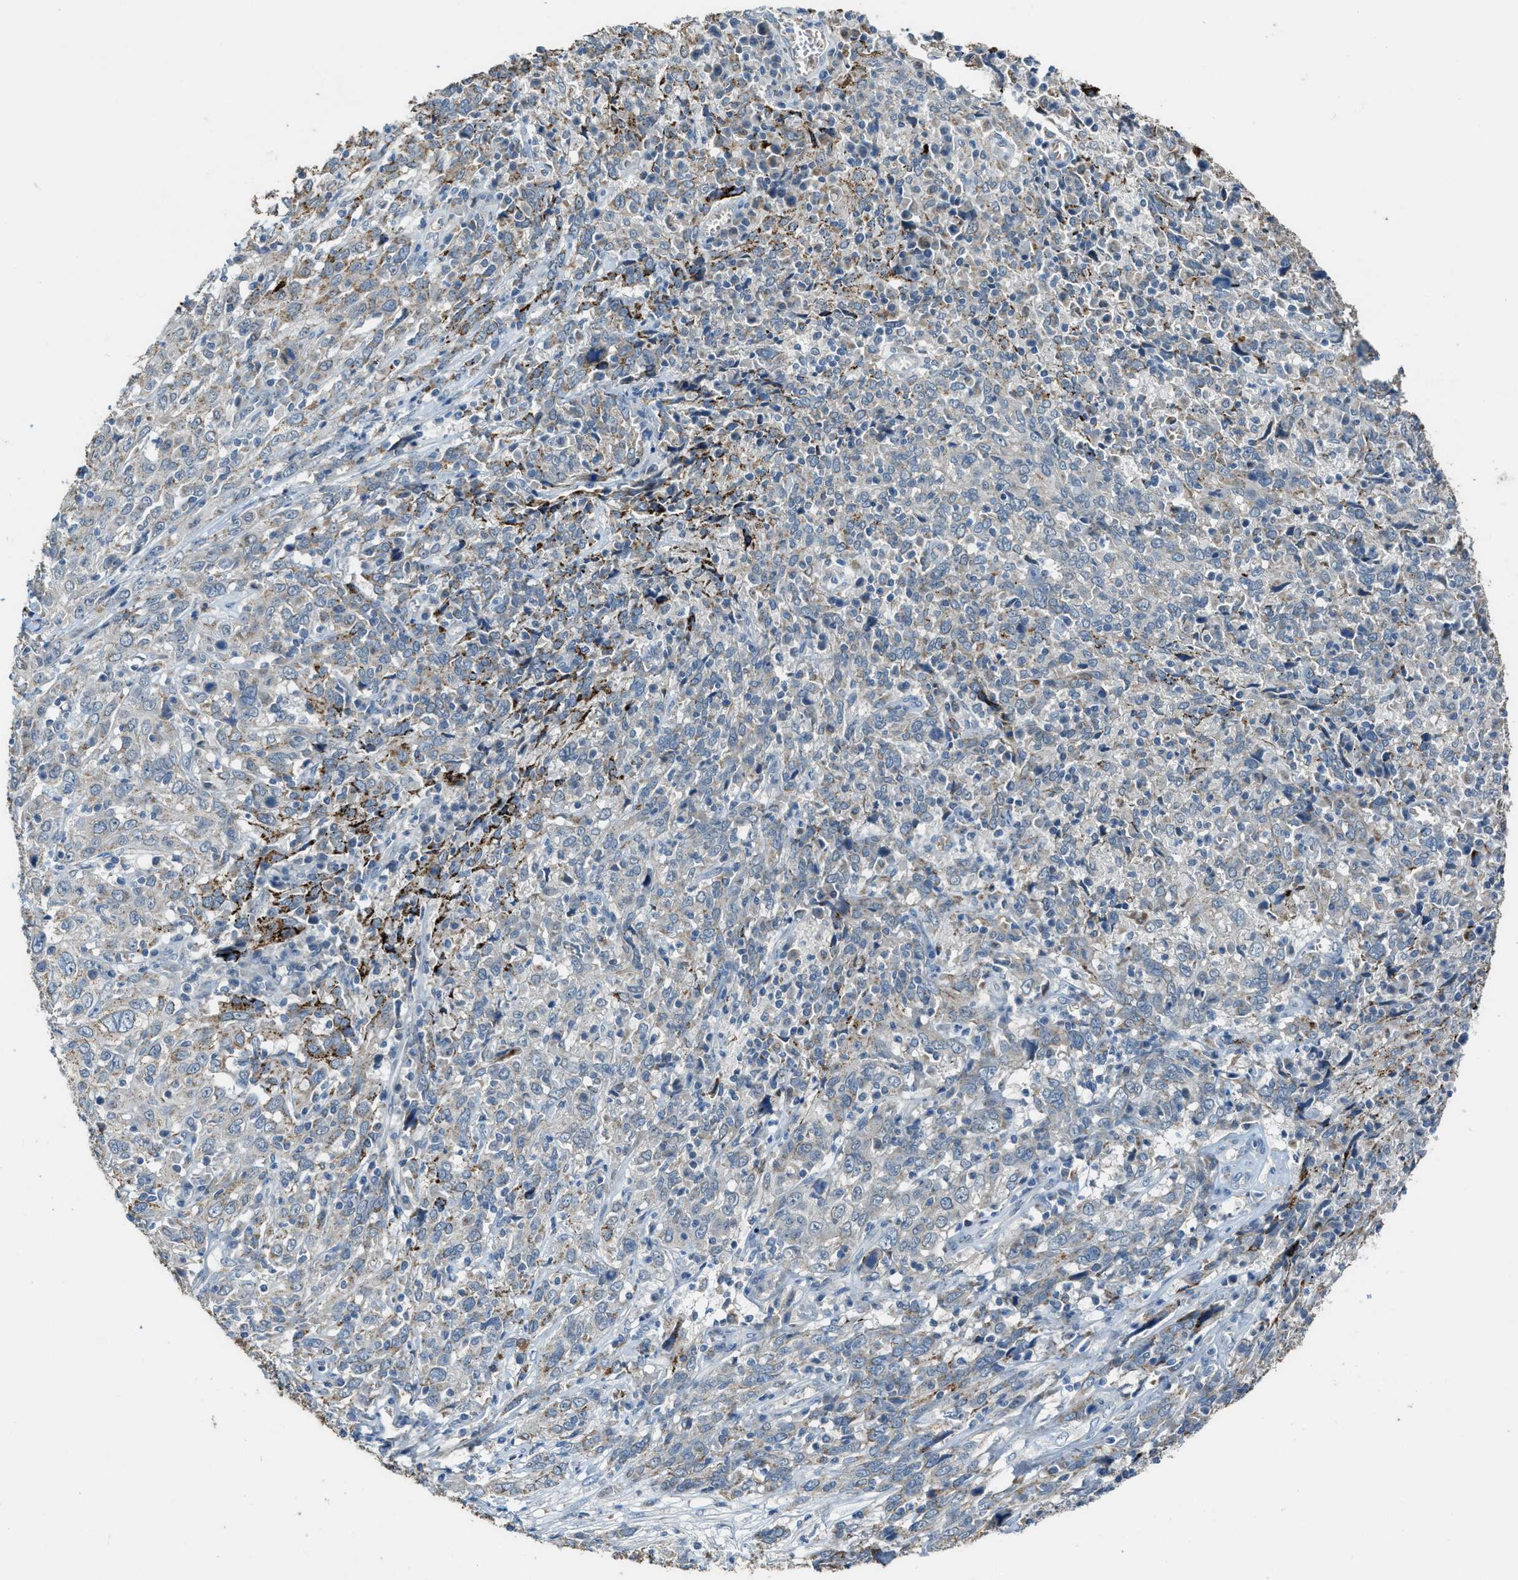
{"staining": {"intensity": "weak", "quantity": "<25%", "location": "cytoplasmic/membranous"}, "tissue": "cervical cancer", "cell_type": "Tumor cells", "image_type": "cancer", "snomed": [{"axis": "morphology", "description": "Squamous cell carcinoma, NOS"}, {"axis": "topography", "description": "Cervix"}], "caption": "Image shows no significant protein staining in tumor cells of cervical cancer.", "gene": "CDON", "patient": {"sex": "female", "age": 46}}